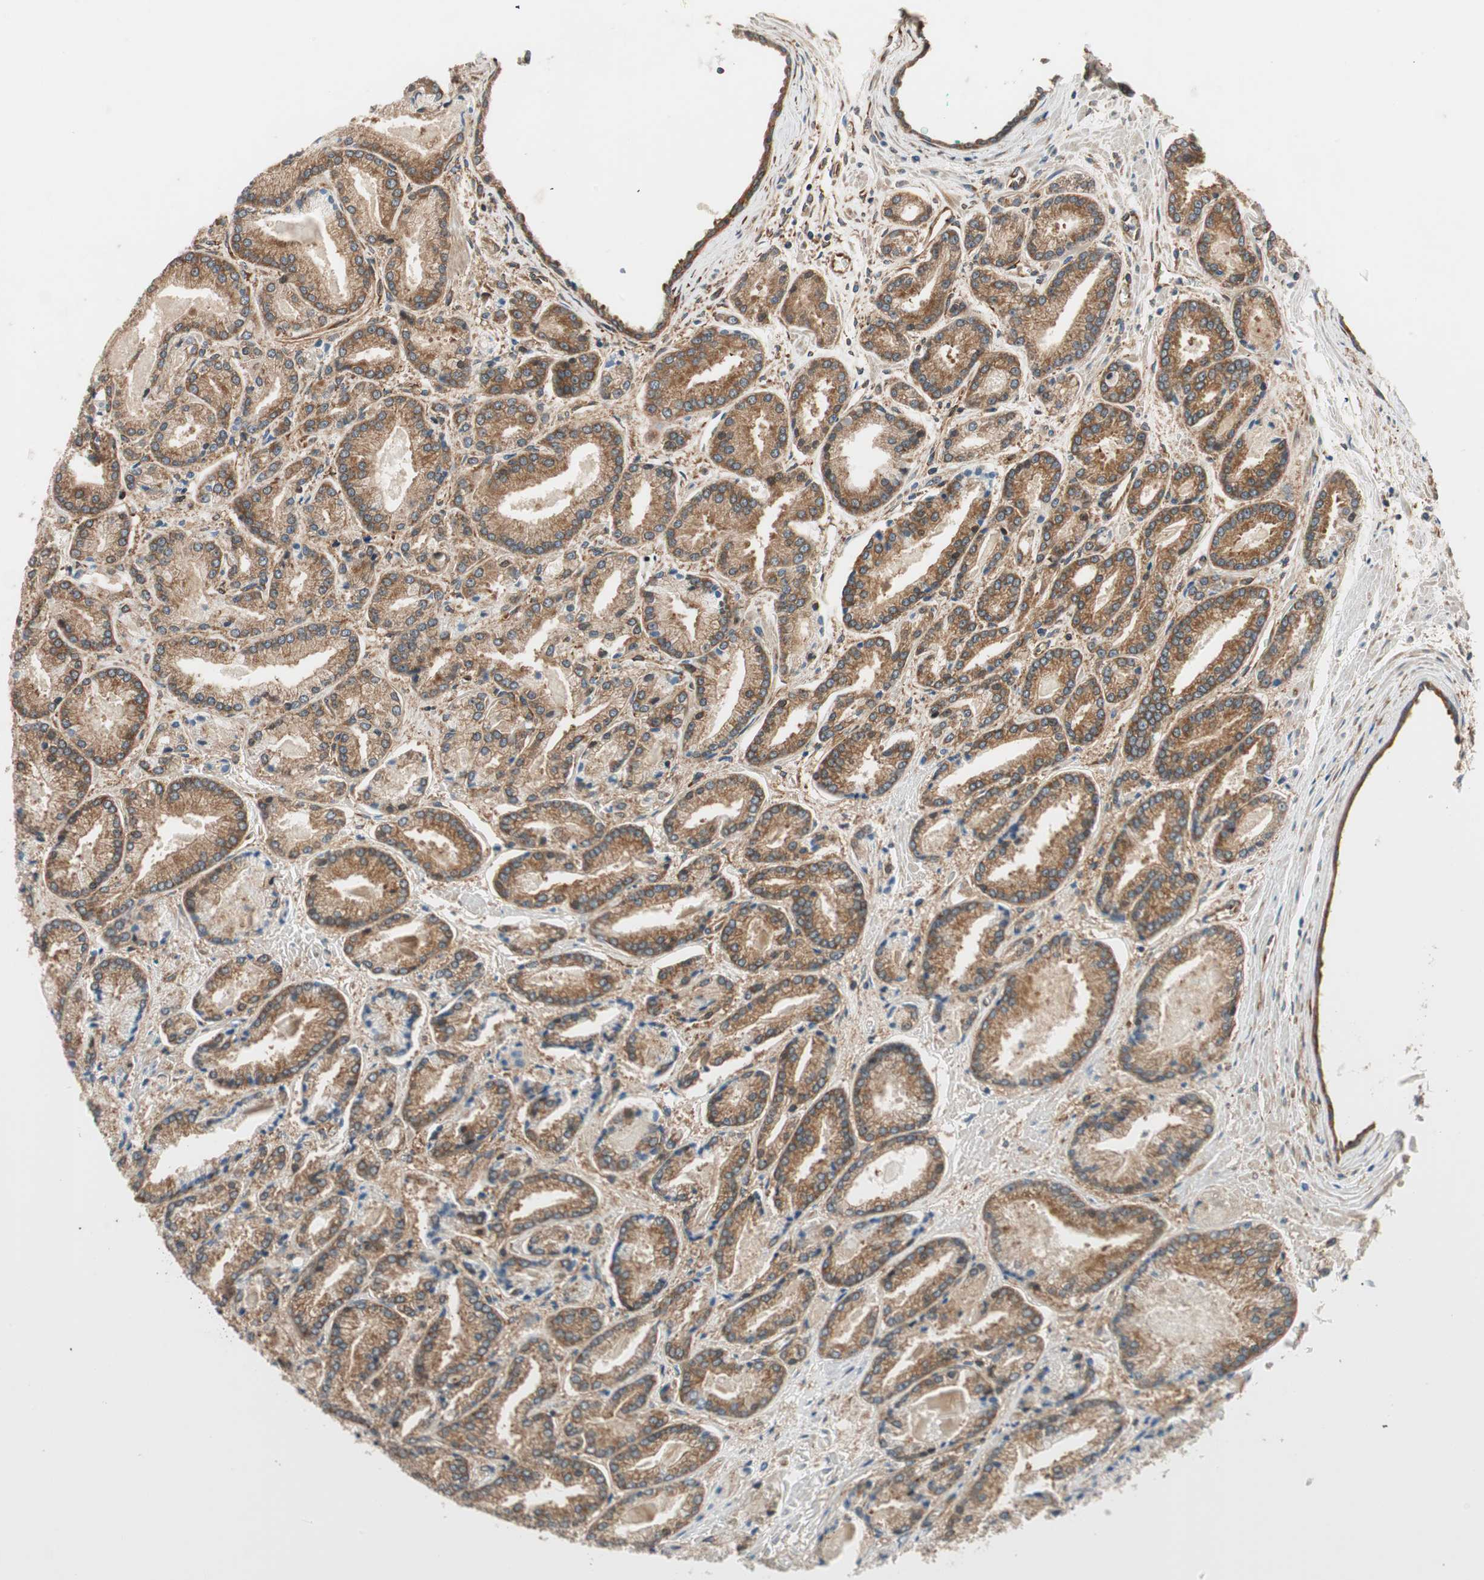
{"staining": {"intensity": "moderate", "quantity": ">75%", "location": "cytoplasmic/membranous"}, "tissue": "prostate cancer", "cell_type": "Tumor cells", "image_type": "cancer", "snomed": [{"axis": "morphology", "description": "Adenocarcinoma, Low grade"}, {"axis": "topography", "description": "Prostate"}], "caption": "An image of adenocarcinoma (low-grade) (prostate) stained for a protein displays moderate cytoplasmic/membranous brown staining in tumor cells.", "gene": "WASL", "patient": {"sex": "male", "age": 59}}